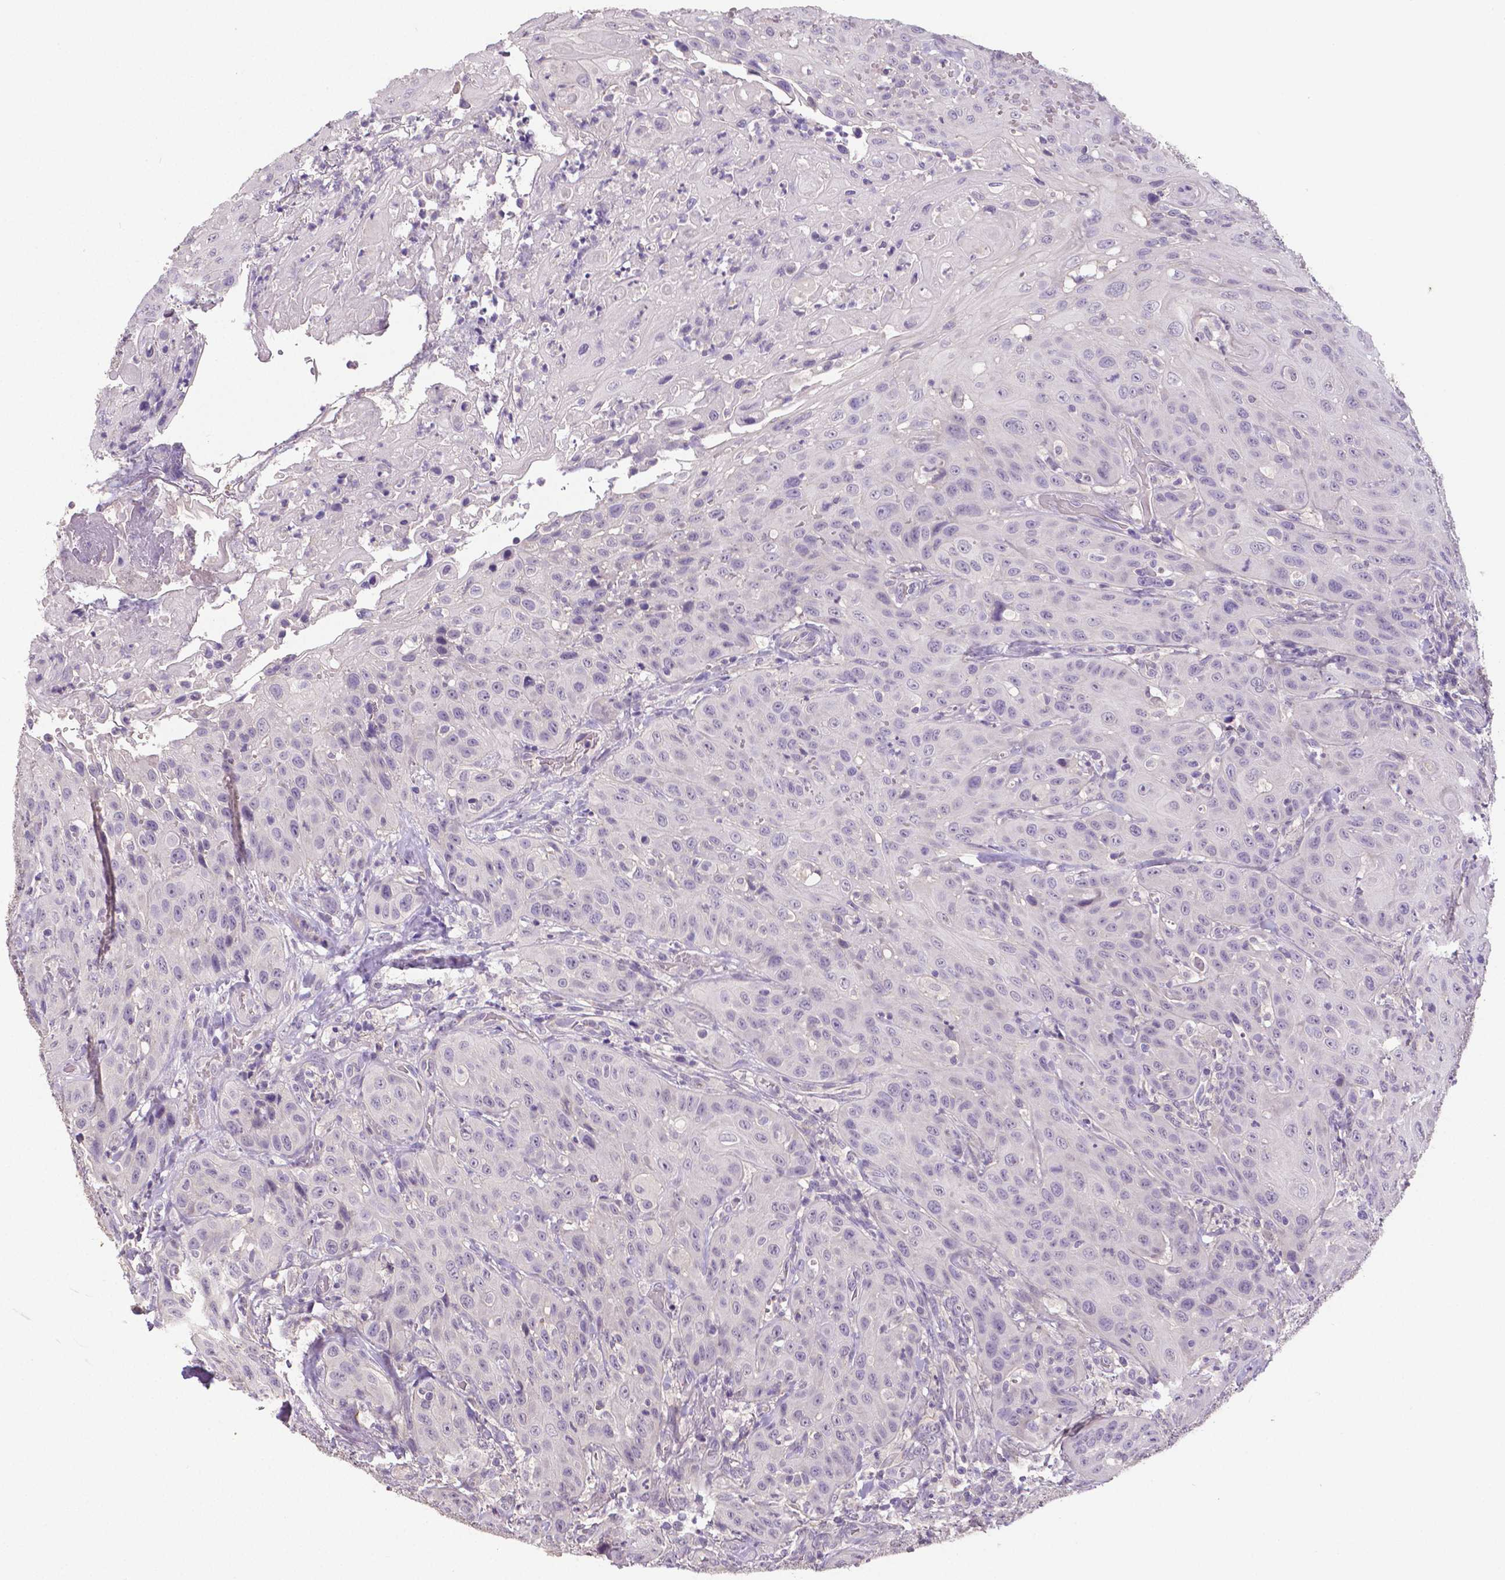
{"staining": {"intensity": "negative", "quantity": "none", "location": "none"}, "tissue": "head and neck cancer", "cell_type": "Tumor cells", "image_type": "cancer", "snomed": [{"axis": "morphology", "description": "Normal tissue, NOS"}, {"axis": "morphology", "description": "Squamous cell carcinoma, NOS"}, {"axis": "topography", "description": "Oral tissue"}, {"axis": "topography", "description": "Tounge, NOS"}, {"axis": "topography", "description": "Head-Neck"}], "caption": "An image of head and neck squamous cell carcinoma stained for a protein exhibits no brown staining in tumor cells. The staining was performed using DAB (3,3'-diaminobenzidine) to visualize the protein expression in brown, while the nuclei were stained in blue with hematoxylin (Magnification: 20x).", "gene": "CRMP1", "patient": {"sex": "male", "age": 62}}